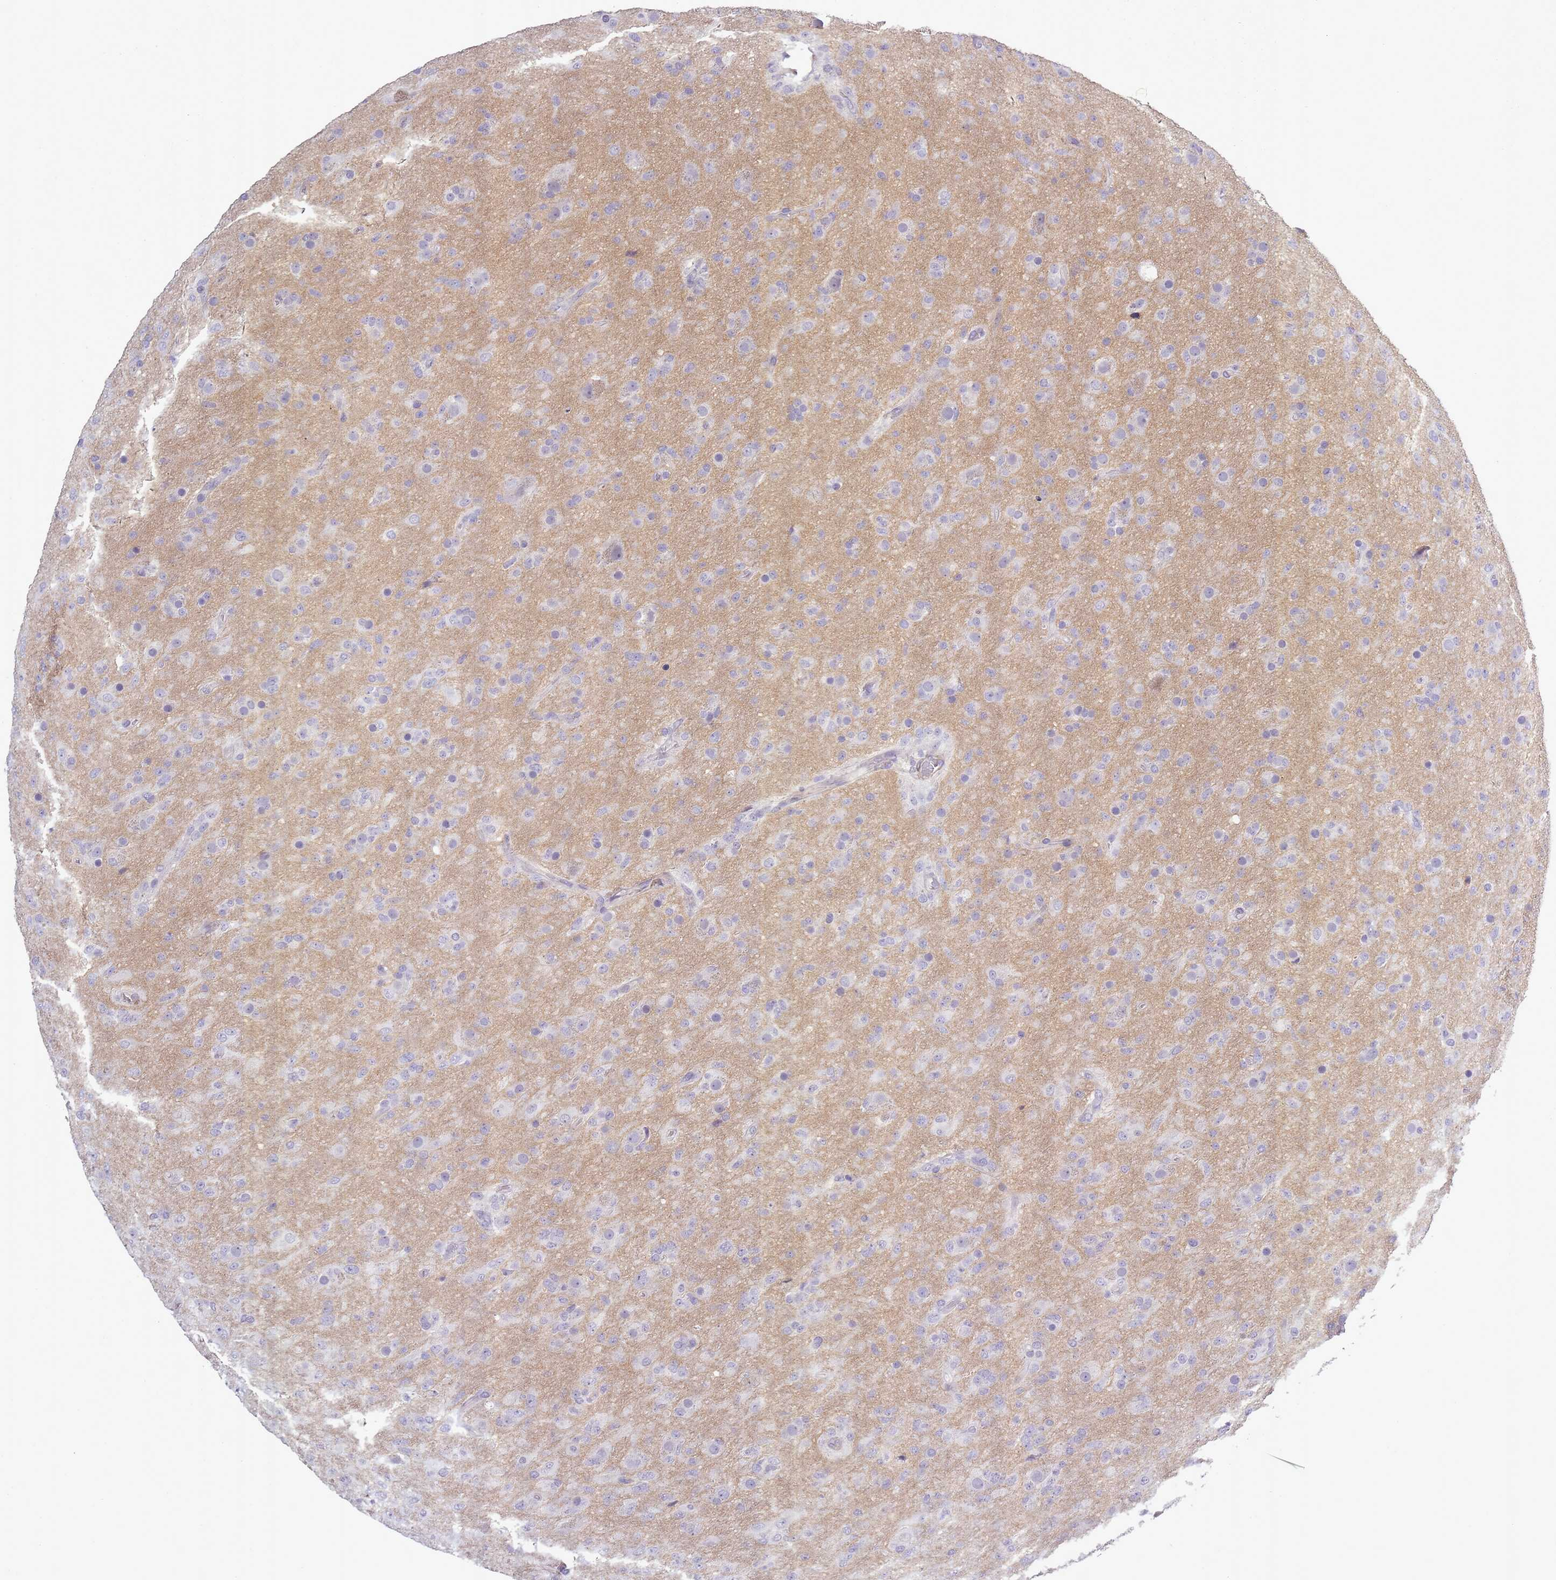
{"staining": {"intensity": "negative", "quantity": "none", "location": "none"}, "tissue": "glioma", "cell_type": "Tumor cells", "image_type": "cancer", "snomed": [{"axis": "morphology", "description": "Glioma, malignant, Low grade"}, {"axis": "topography", "description": "Brain"}], "caption": "There is no significant expression in tumor cells of low-grade glioma (malignant). Brightfield microscopy of IHC stained with DAB (brown) and hematoxylin (blue), captured at high magnification.", "gene": "SLC8A2", "patient": {"sex": "male", "age": 65}}